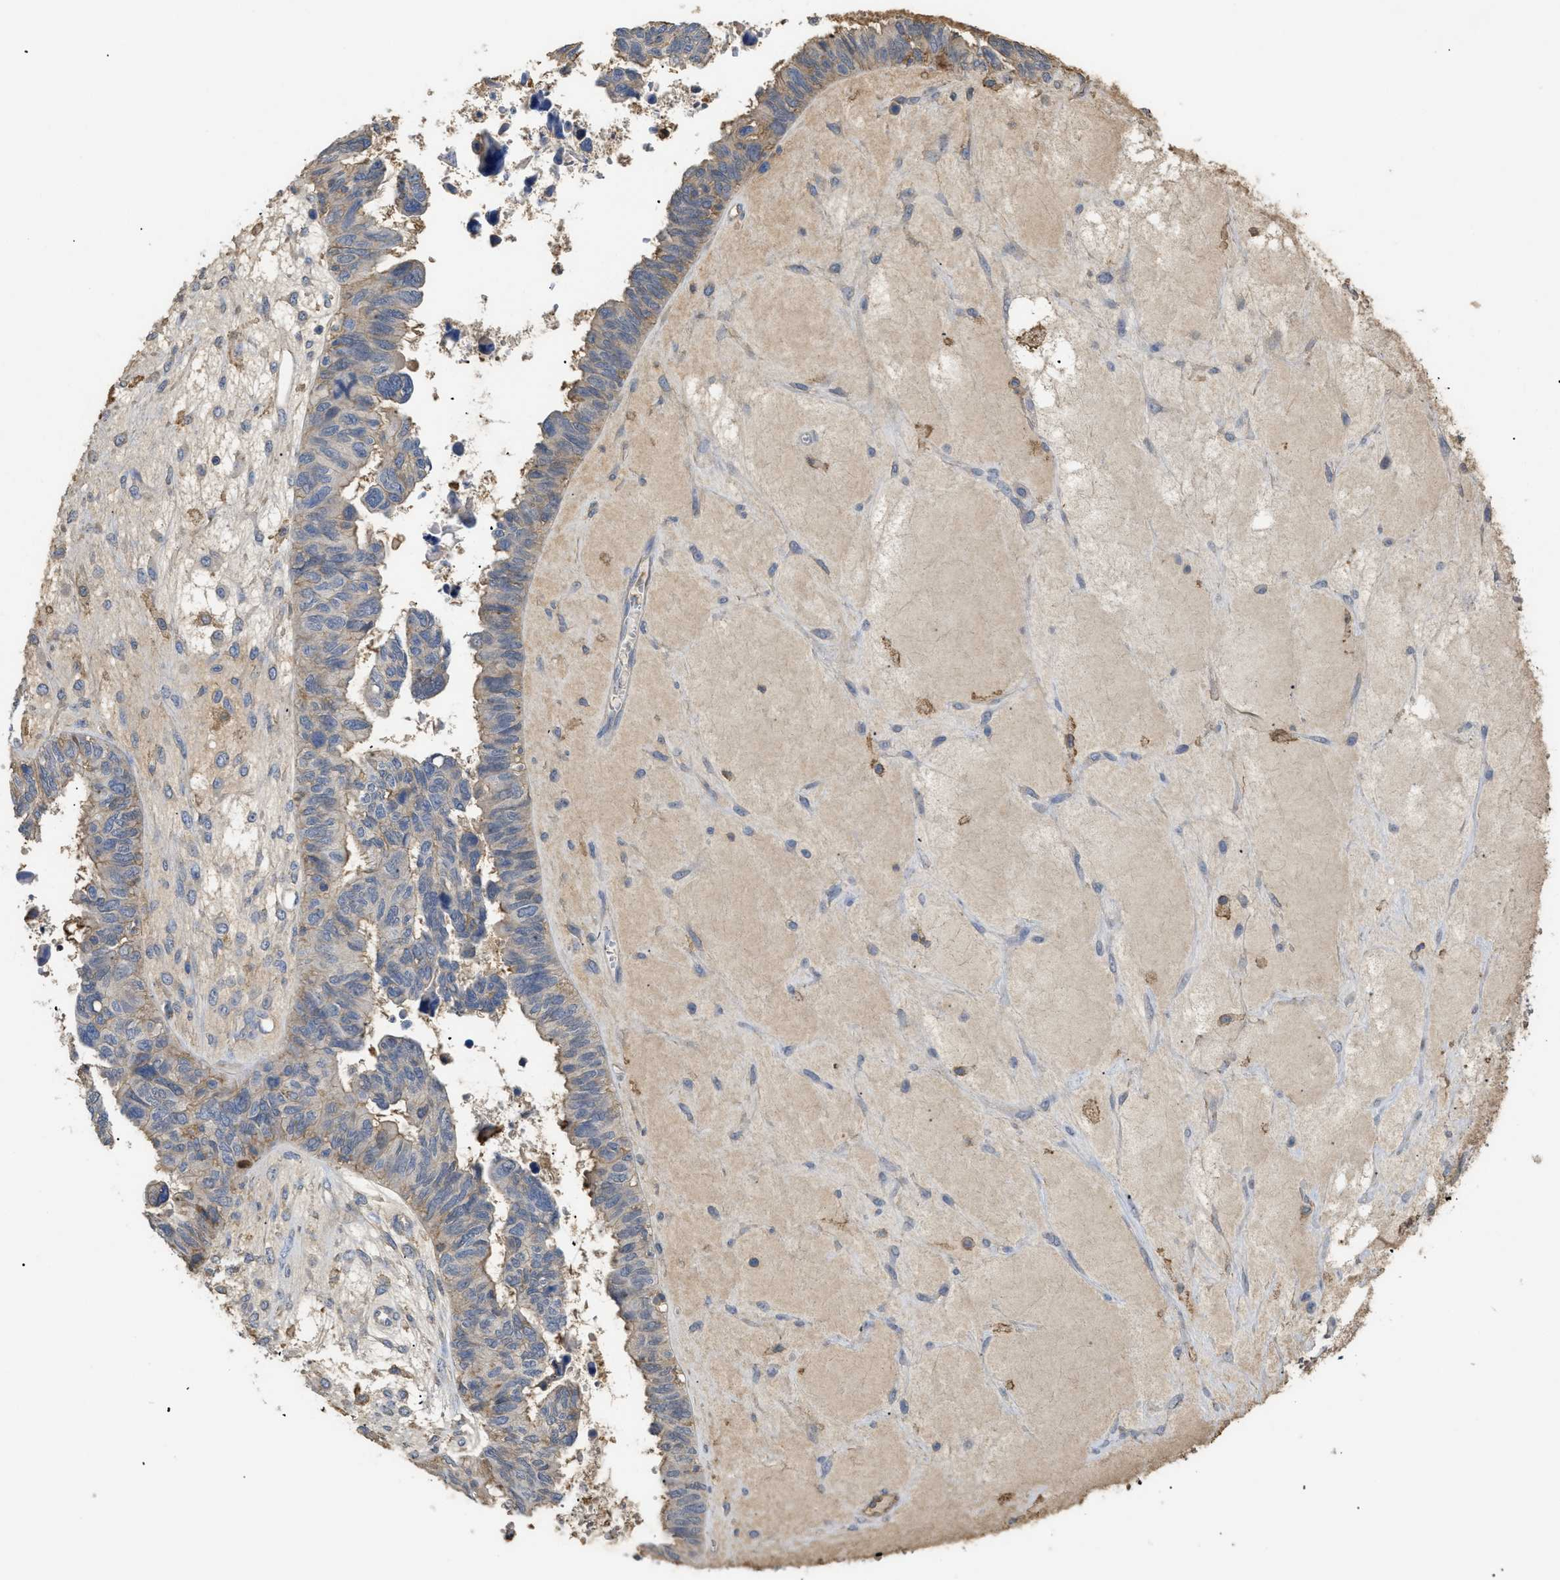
{"staining": {"intensity": "weak", "quantity": "<25%", "location": "cytoplasmic/membranous"}, "tissue": "ovarian cancer", "cell_type": "Tumor cells", "image_type": "cancer", "snomed": [{"axis": "morphology", "description": "Cystadenocarcinoma, serous, NOS"}, {"axis": "topography", "description": "Ovary"}], "caption": "Micrograph shows no significant protein expression in tumor cells of ovarian cancer. (DAB IHC with hematoxylin counter stain).", "gene": "ANXA4", "patient": {"sex": "female", "age": 79}}